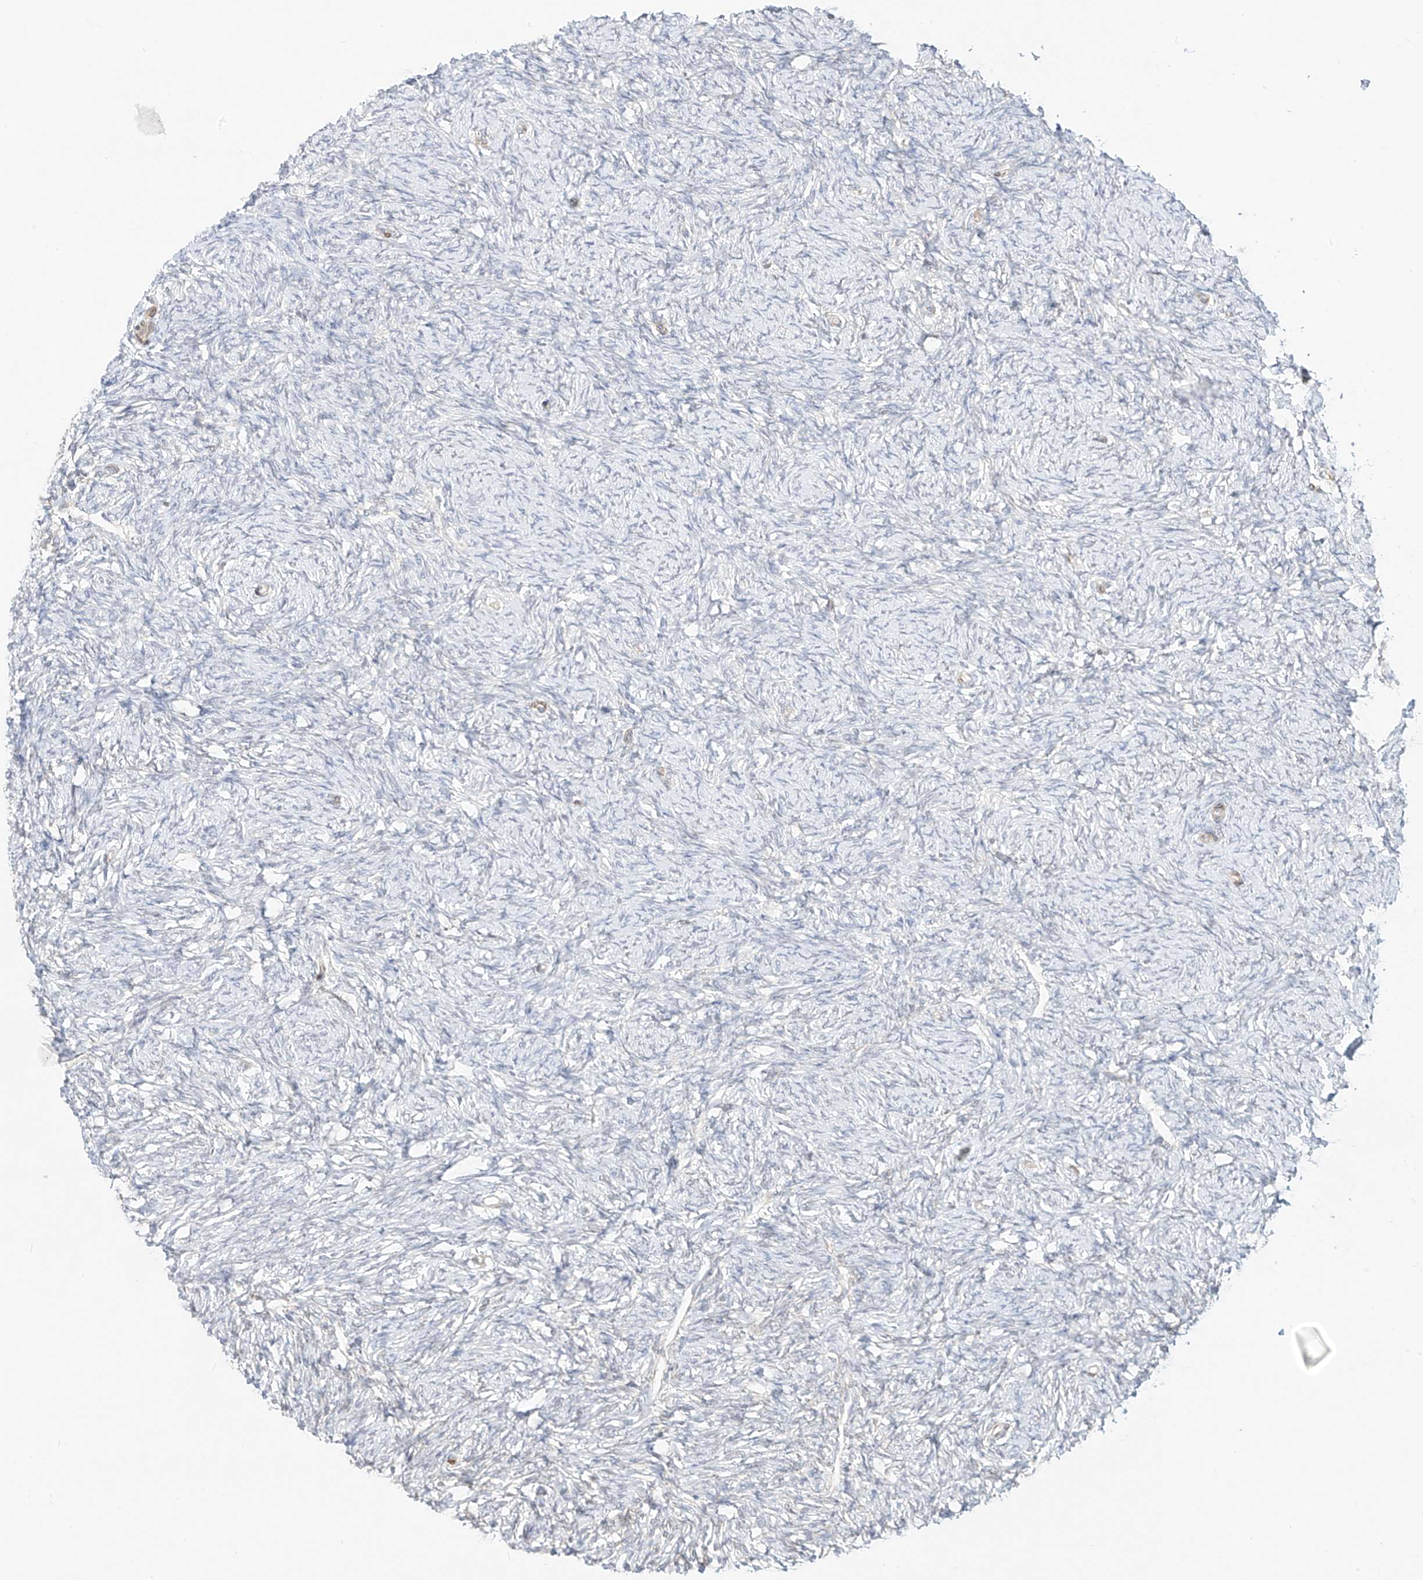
{"staining": {"intensity": "negative", "quantity": "none", "location": "none"}, "tissue": "ovary", "cell_type": "Ovarian stroma cells", "image_type": "normal", "snomed": [{"axis": "morphology", "description": "Normal tissue, NOS"}, {"axis": "morphology", "description": "Cyst, NOS"}, {"axis": "topography", "description": "Ovary"}], "caption": "Ovarian stroma cells show no significant staining in benign ovary. The staining is performed using DAB brown chromogen with nuclei counter-stained in using hematoxylin.", "gene": "PCYOX1", "patient": {"sex": "female", "age": 33}}